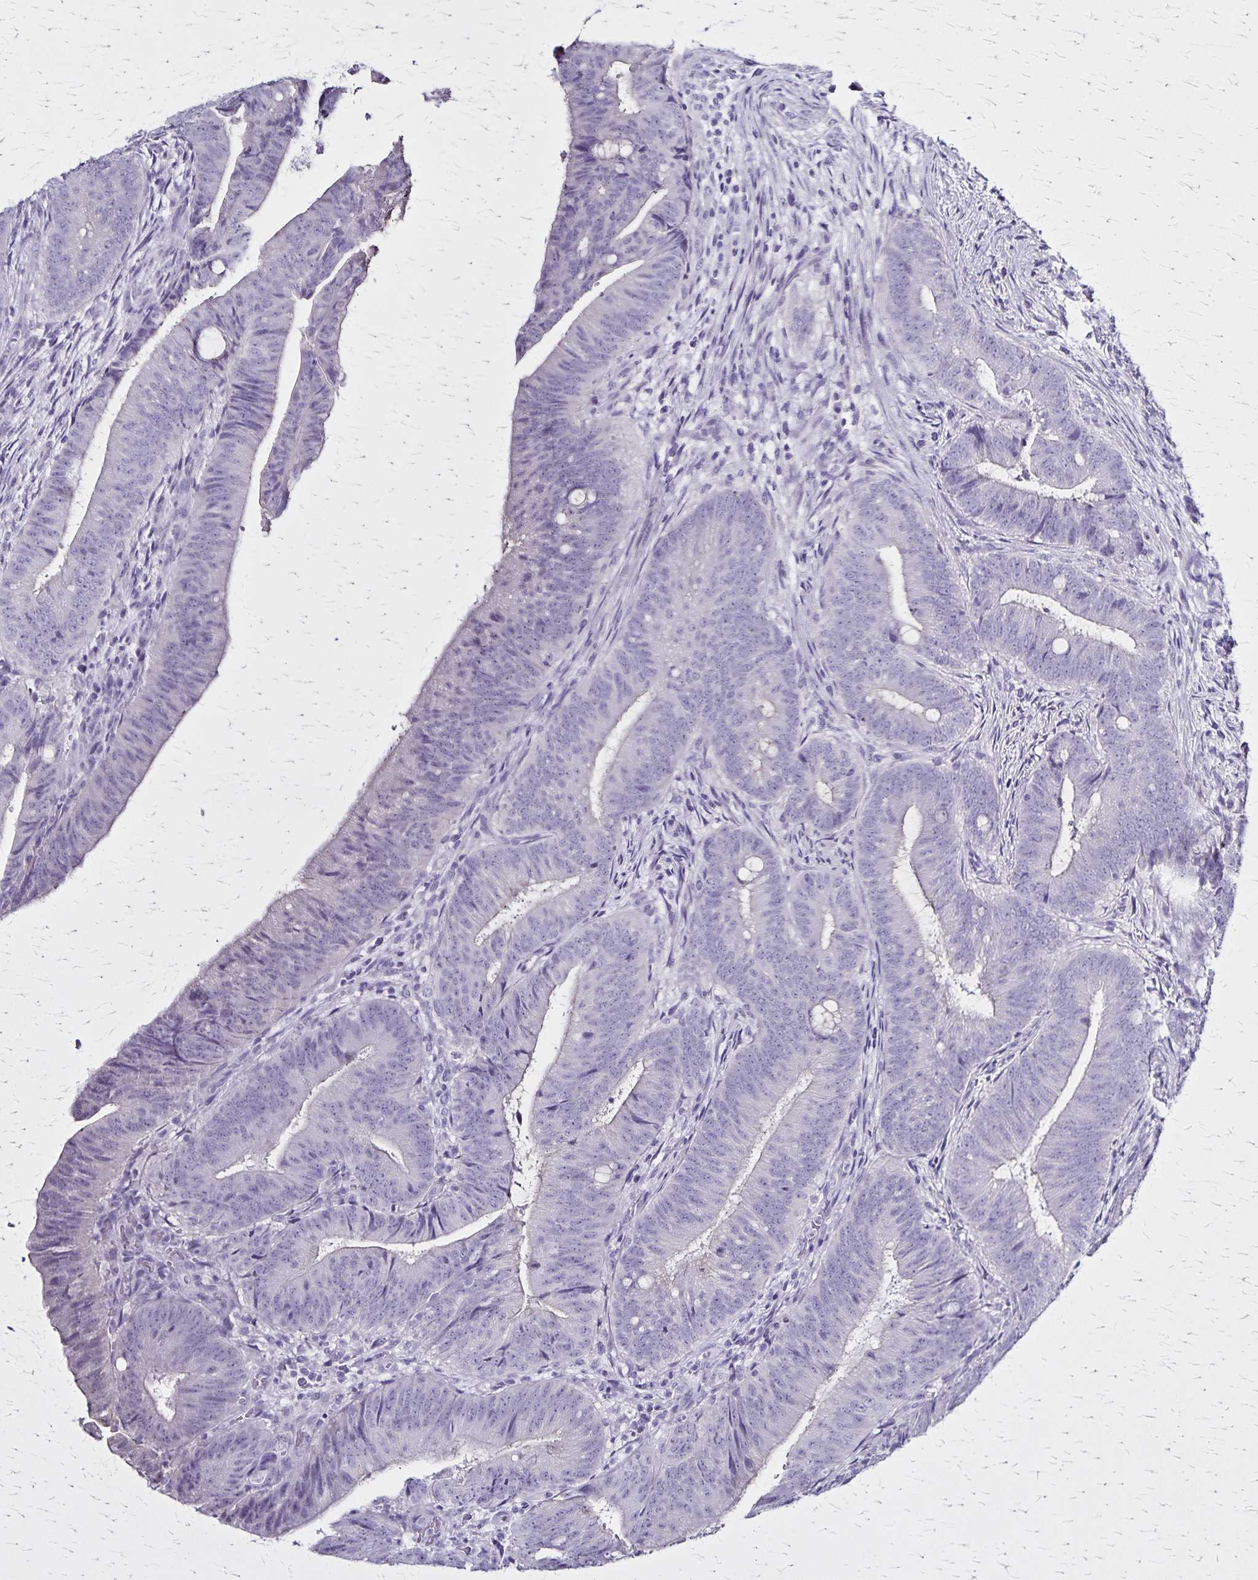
{"staining": {"intensity": "negative", "quantity": "none", "location": "none"}, "tissue": "colorectal cancer", "cell_type": "Tumor cells", "image_type": "cancer", "snomed": [{"axis": "morphology", "description": "Adenocarcinoma, NOS"}, {"axis": "topography", "description": "Colon"}], "caption": "Micrograph shows no significant protein expression in tumor cells of colorectal cancer.", "gene": "PLXNA4", "patient": {"sex": "female", "age": 43}}